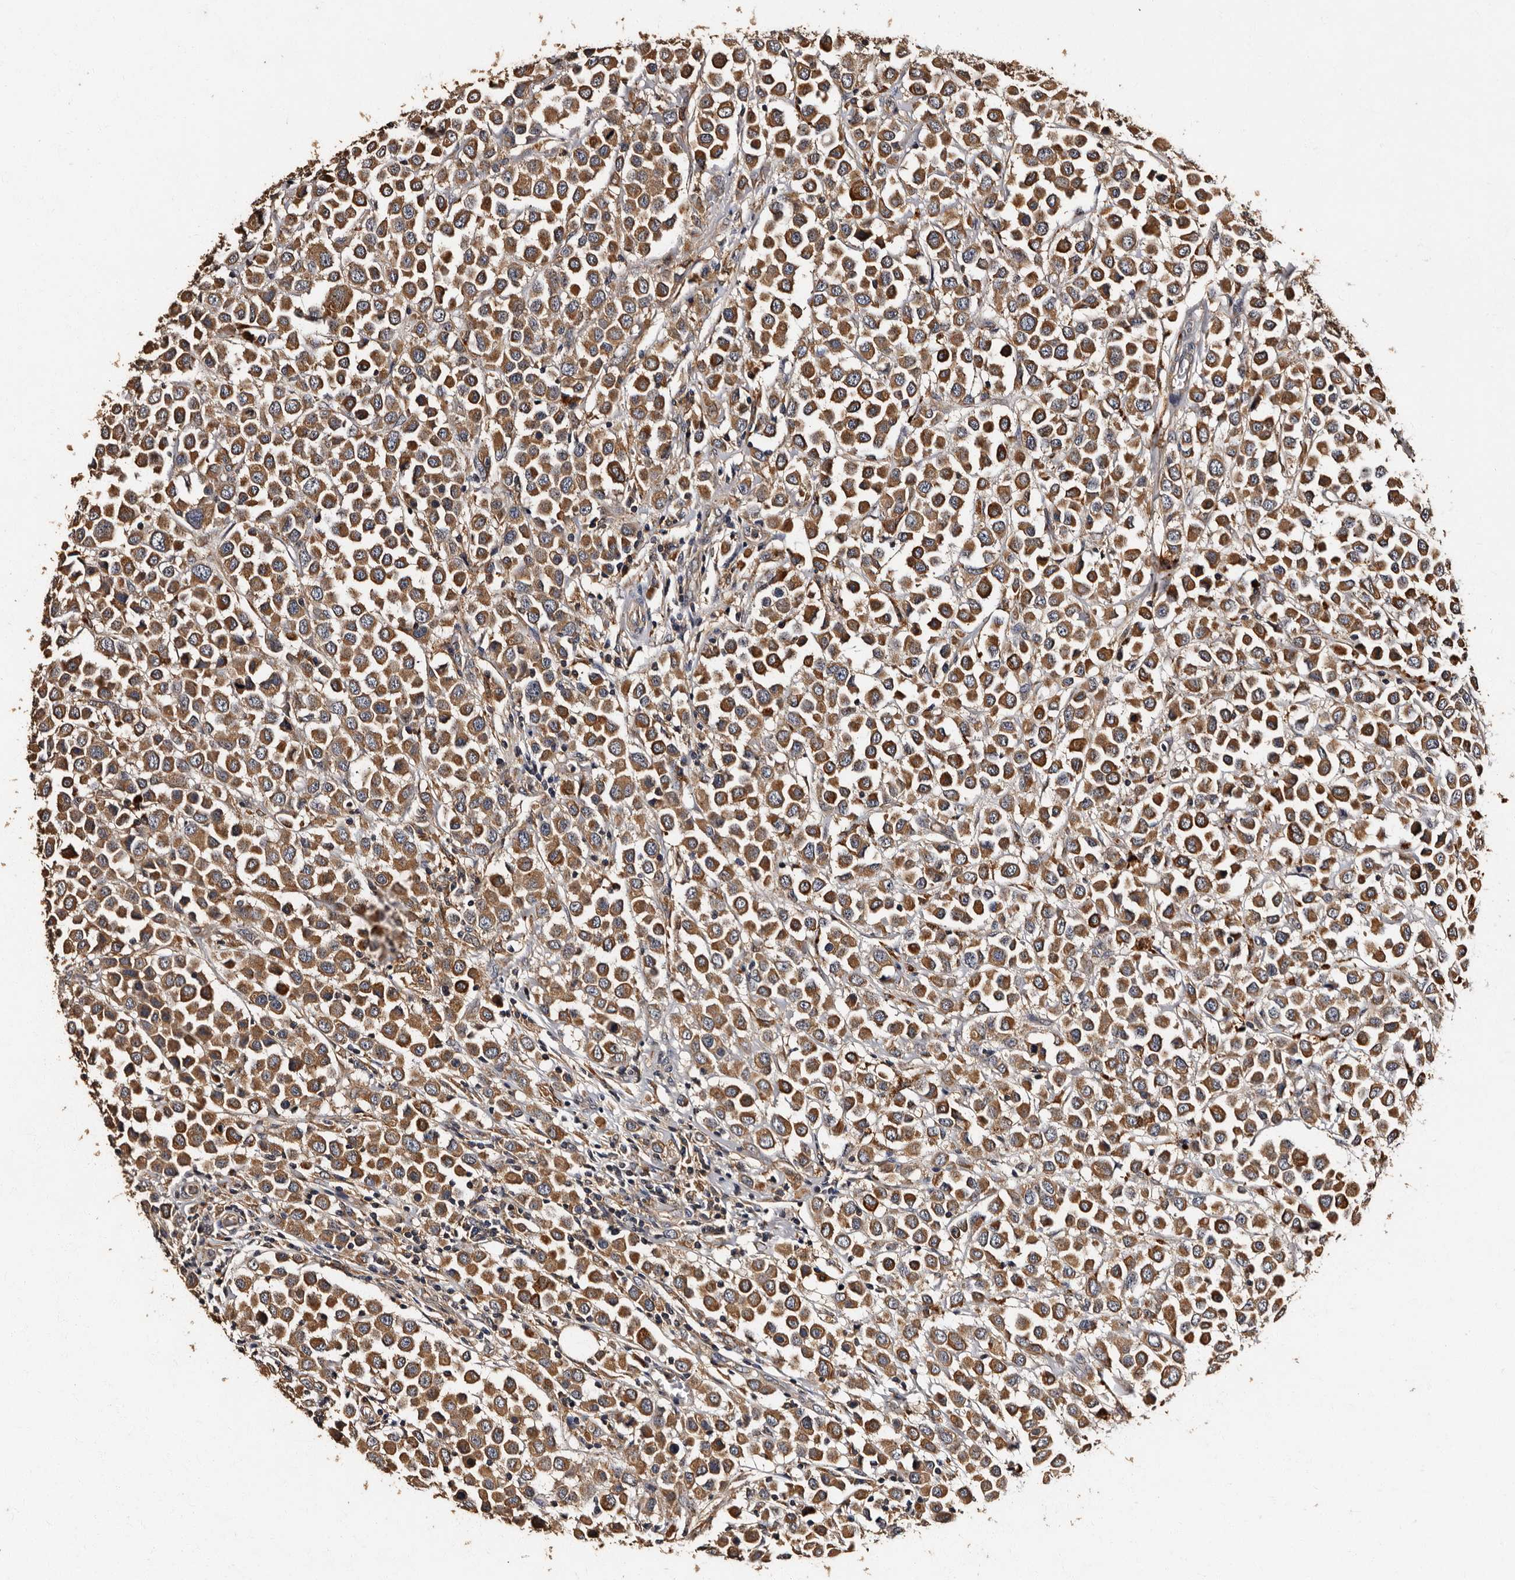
{"staining": {"intensity": "moderate", "quantity": ">75%", "location": "cytoplasmic/membranous"}, "tissue": "breast cancer", "cell_type": "Tumor cells", "image_type": "cancer", "snomed": [{"axis": "morphology", "description": "Duct carcinoma"}, {"axis": "topography", "description": "Breast"}], "caption": "Immunohistochemical staining of human breast cancer demonstrates medium levels of moderate cytoplasmic/membranous protein staining in approximately >75% of tumor cells.", "gene": "ADCK5", "patient": {"sex": "female", "age": 61}}